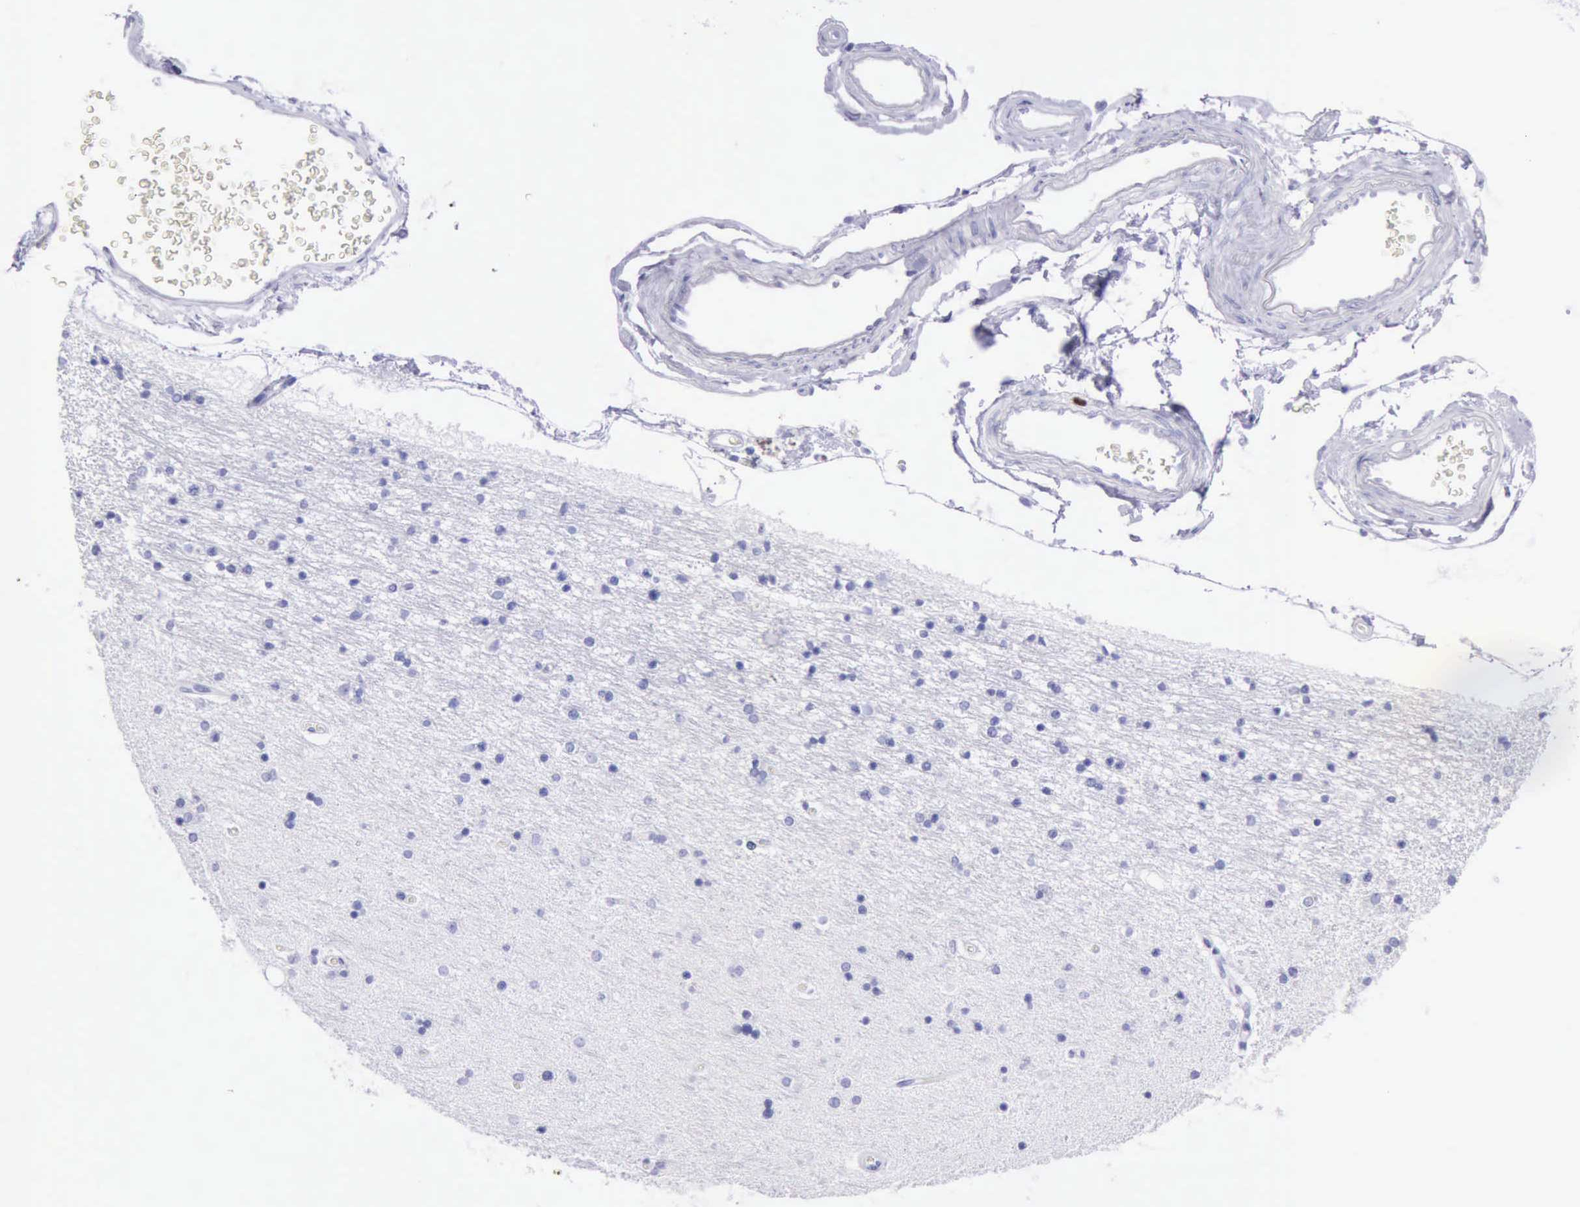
{"staining": {"intensity": "negative", "quantity": "none", "location": "none"}, "tissue": "hippocampus", "cell_type": "Glial cells", "image_type": "normal", "snomed": [{"axis": "morphology", "description": "Normal tissue, NOS"}, {"axis": "topography", "description": "Hippocampus"}], "caption": "Protein analysis of unremarkable hippocampus demonstrates no significant staining in glial cells.", "gene": "MCM2", "patient": {"sex": "female", "age": 54}}